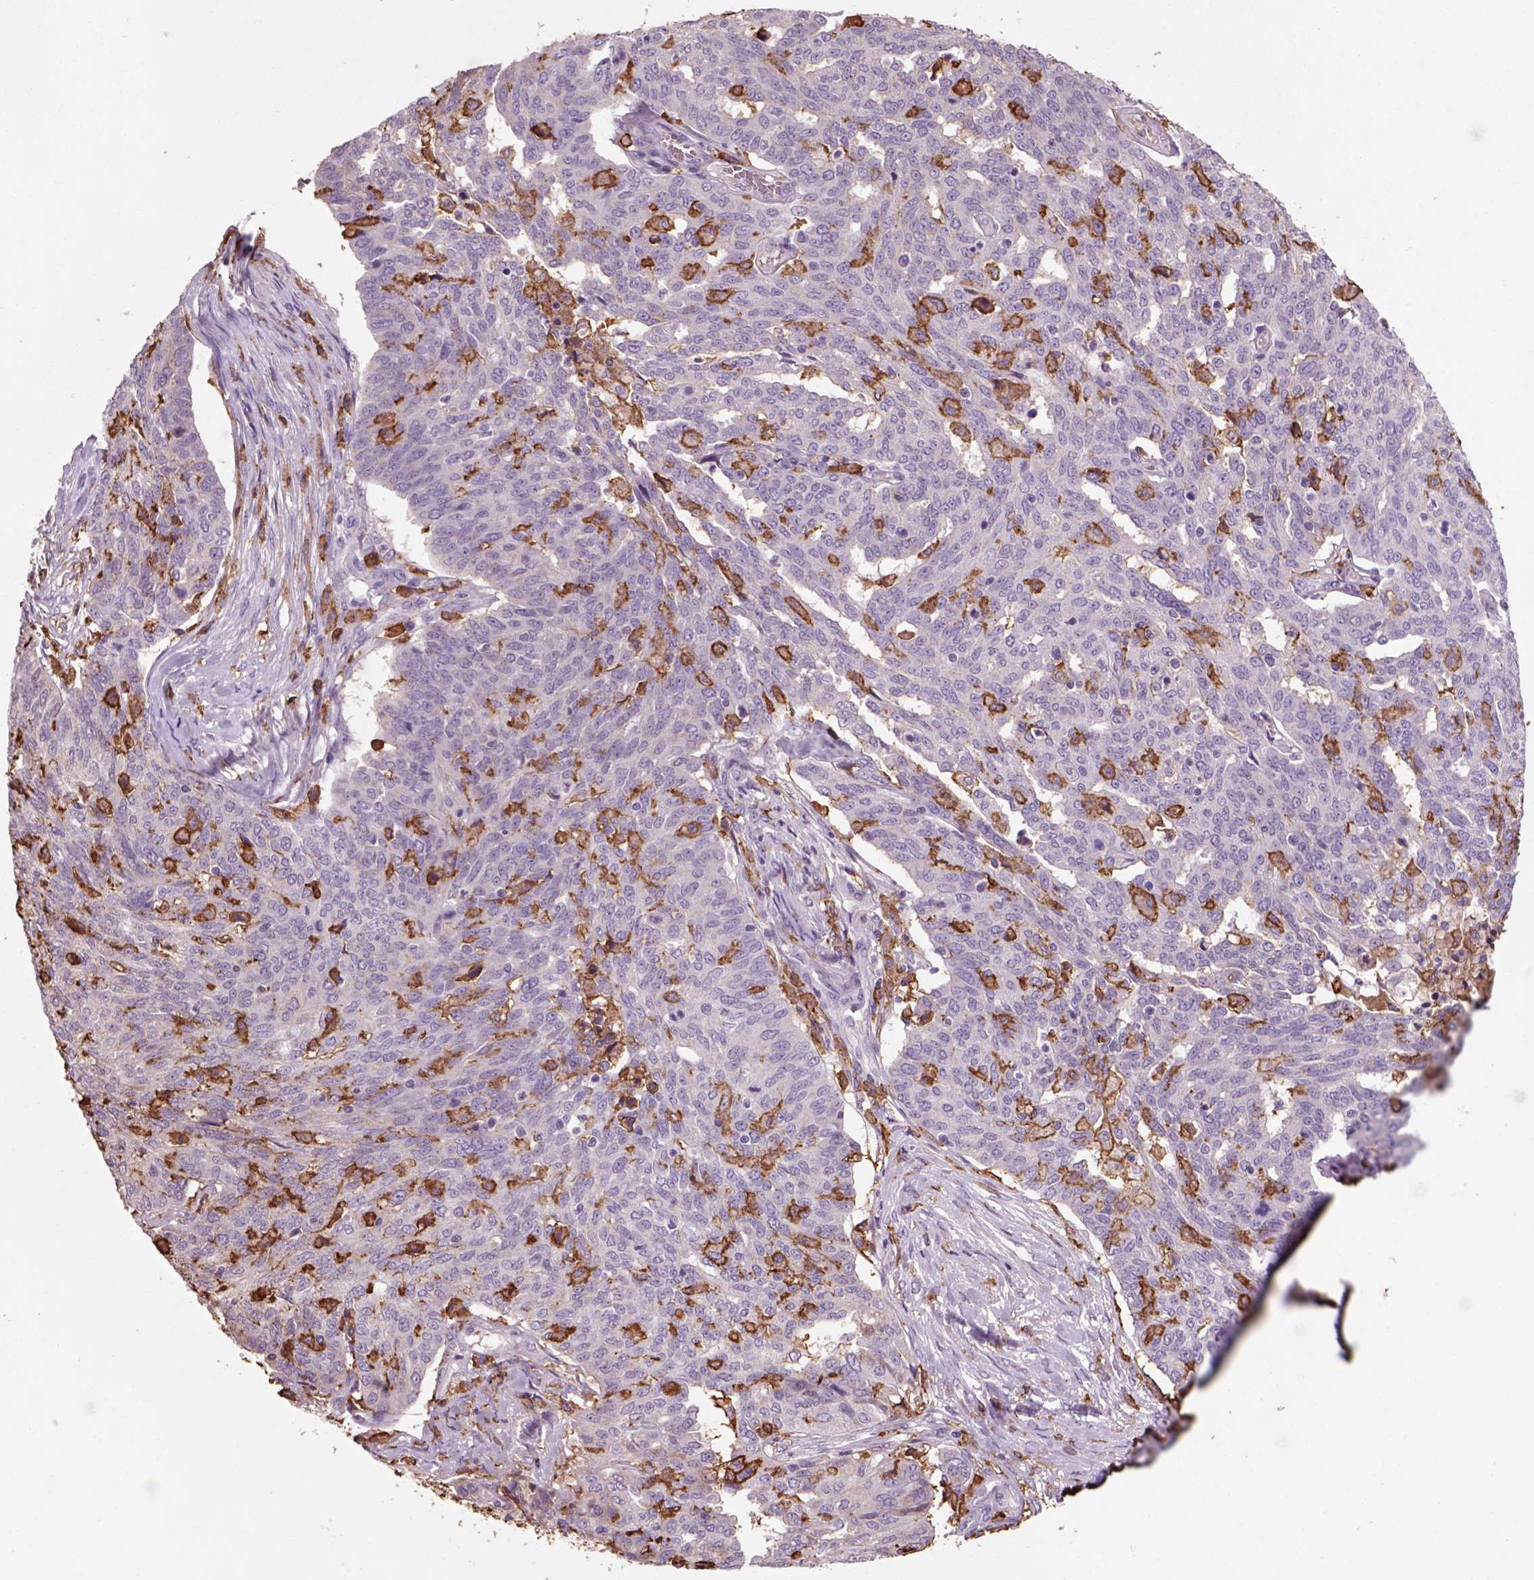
{"staining": {"intensity": "negative", "quantity": "none", "location": "none"}, "tissue": "ovarian cancer", "cell_type": "Tumor cells", "image_type": "cancer", "snomed": [{"axis": "morphology", "description": "Cystadenocarcinoma, serous, NOS"}, {"axis": "topography", "description": "Ovary"}], "caption": "Tumor cells are negative for protein expression in human ovarian serous cystadenocarcinoma.", "gene": "CD14", "patient": {"sex": "female", "age": 67}}